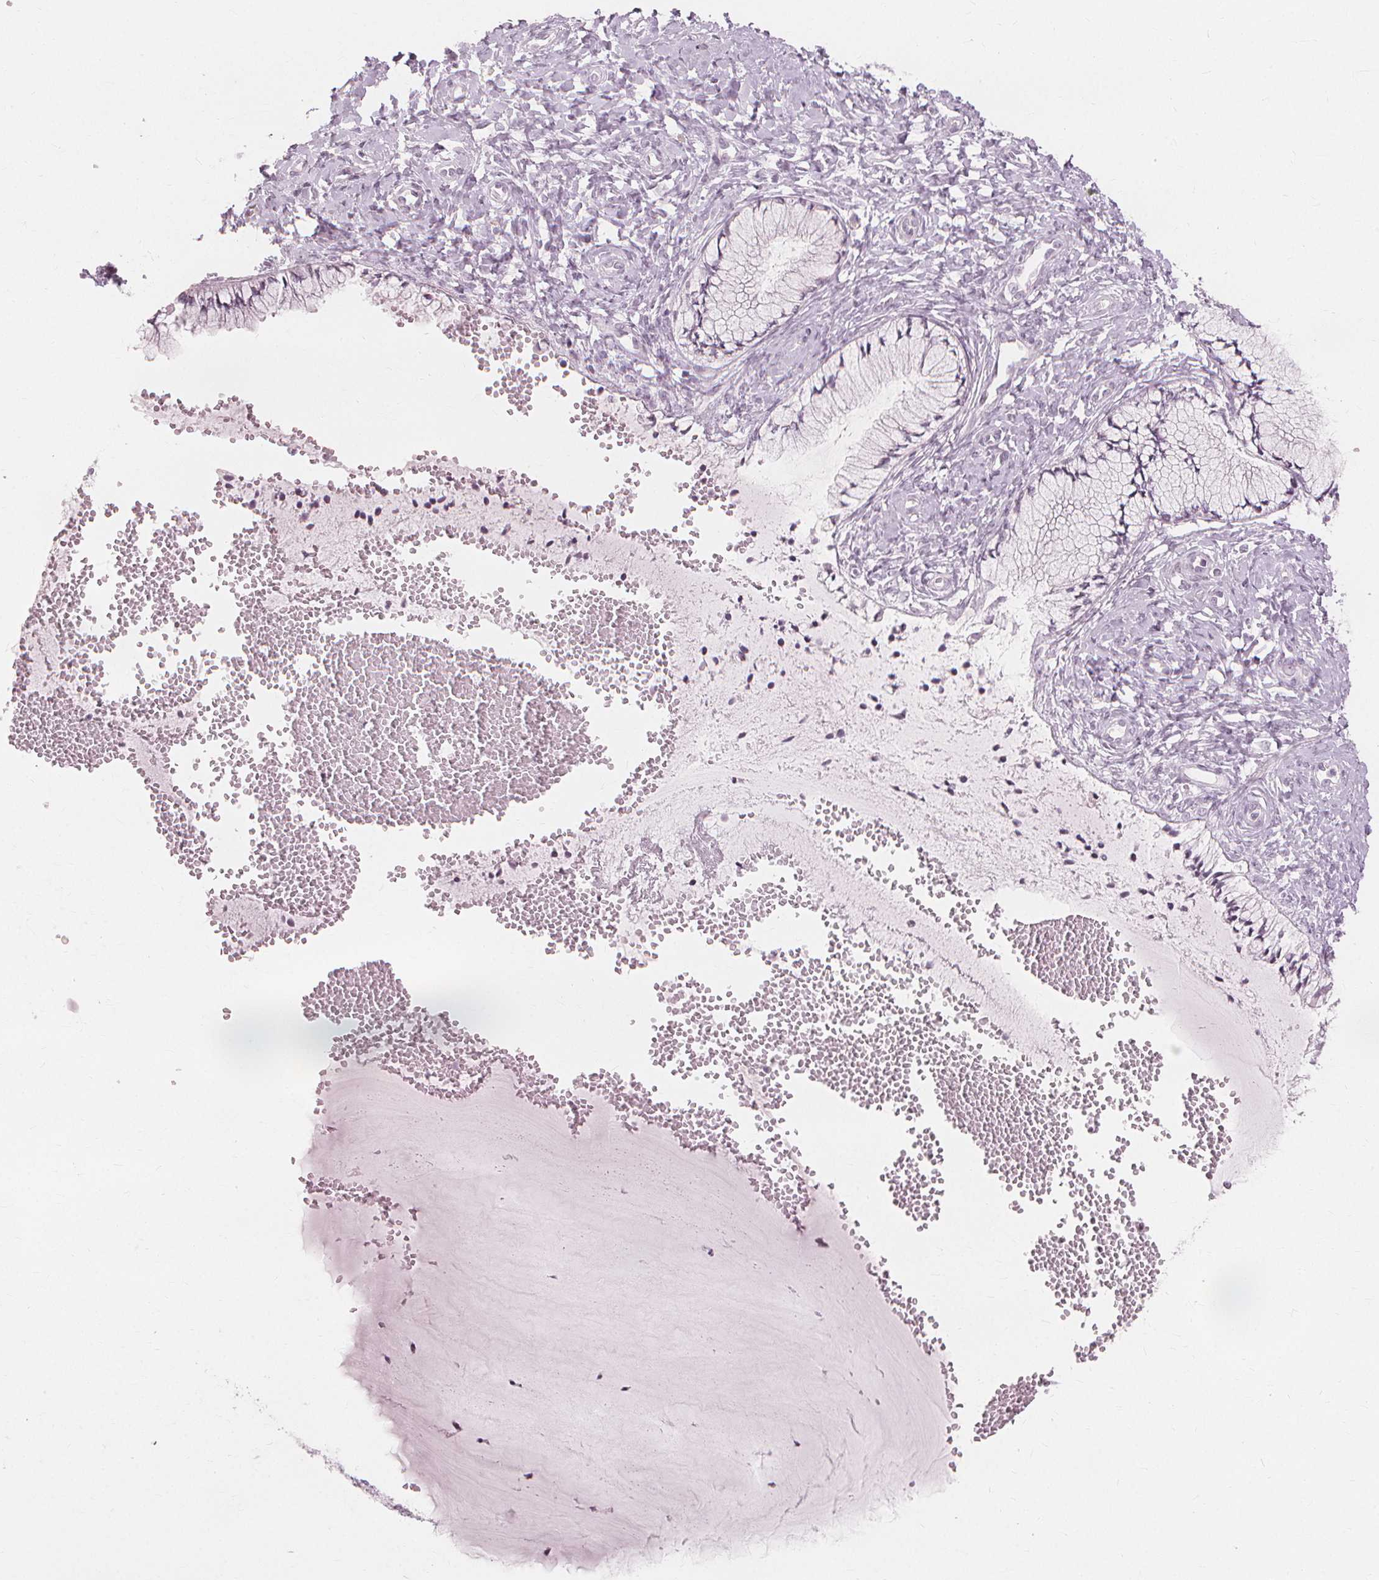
{"staining": {"intensity": "negative", "quantity": "none", "location": "none"}, "tissue": "cervix", "cell_type": "Glandular cells", "image_type": "normal", "snomed": [{"axis": "morphology", "description": "Normal tissue, NOS"}, {"axis": "topography", "description": "Cervix"}], "caption": "DAB immunohistochemical staining of unremarkable human cervix shows no significant staining in glandular cells.", "gene": "NXPE1", "patient": {"sex": "female", "age": 37}}